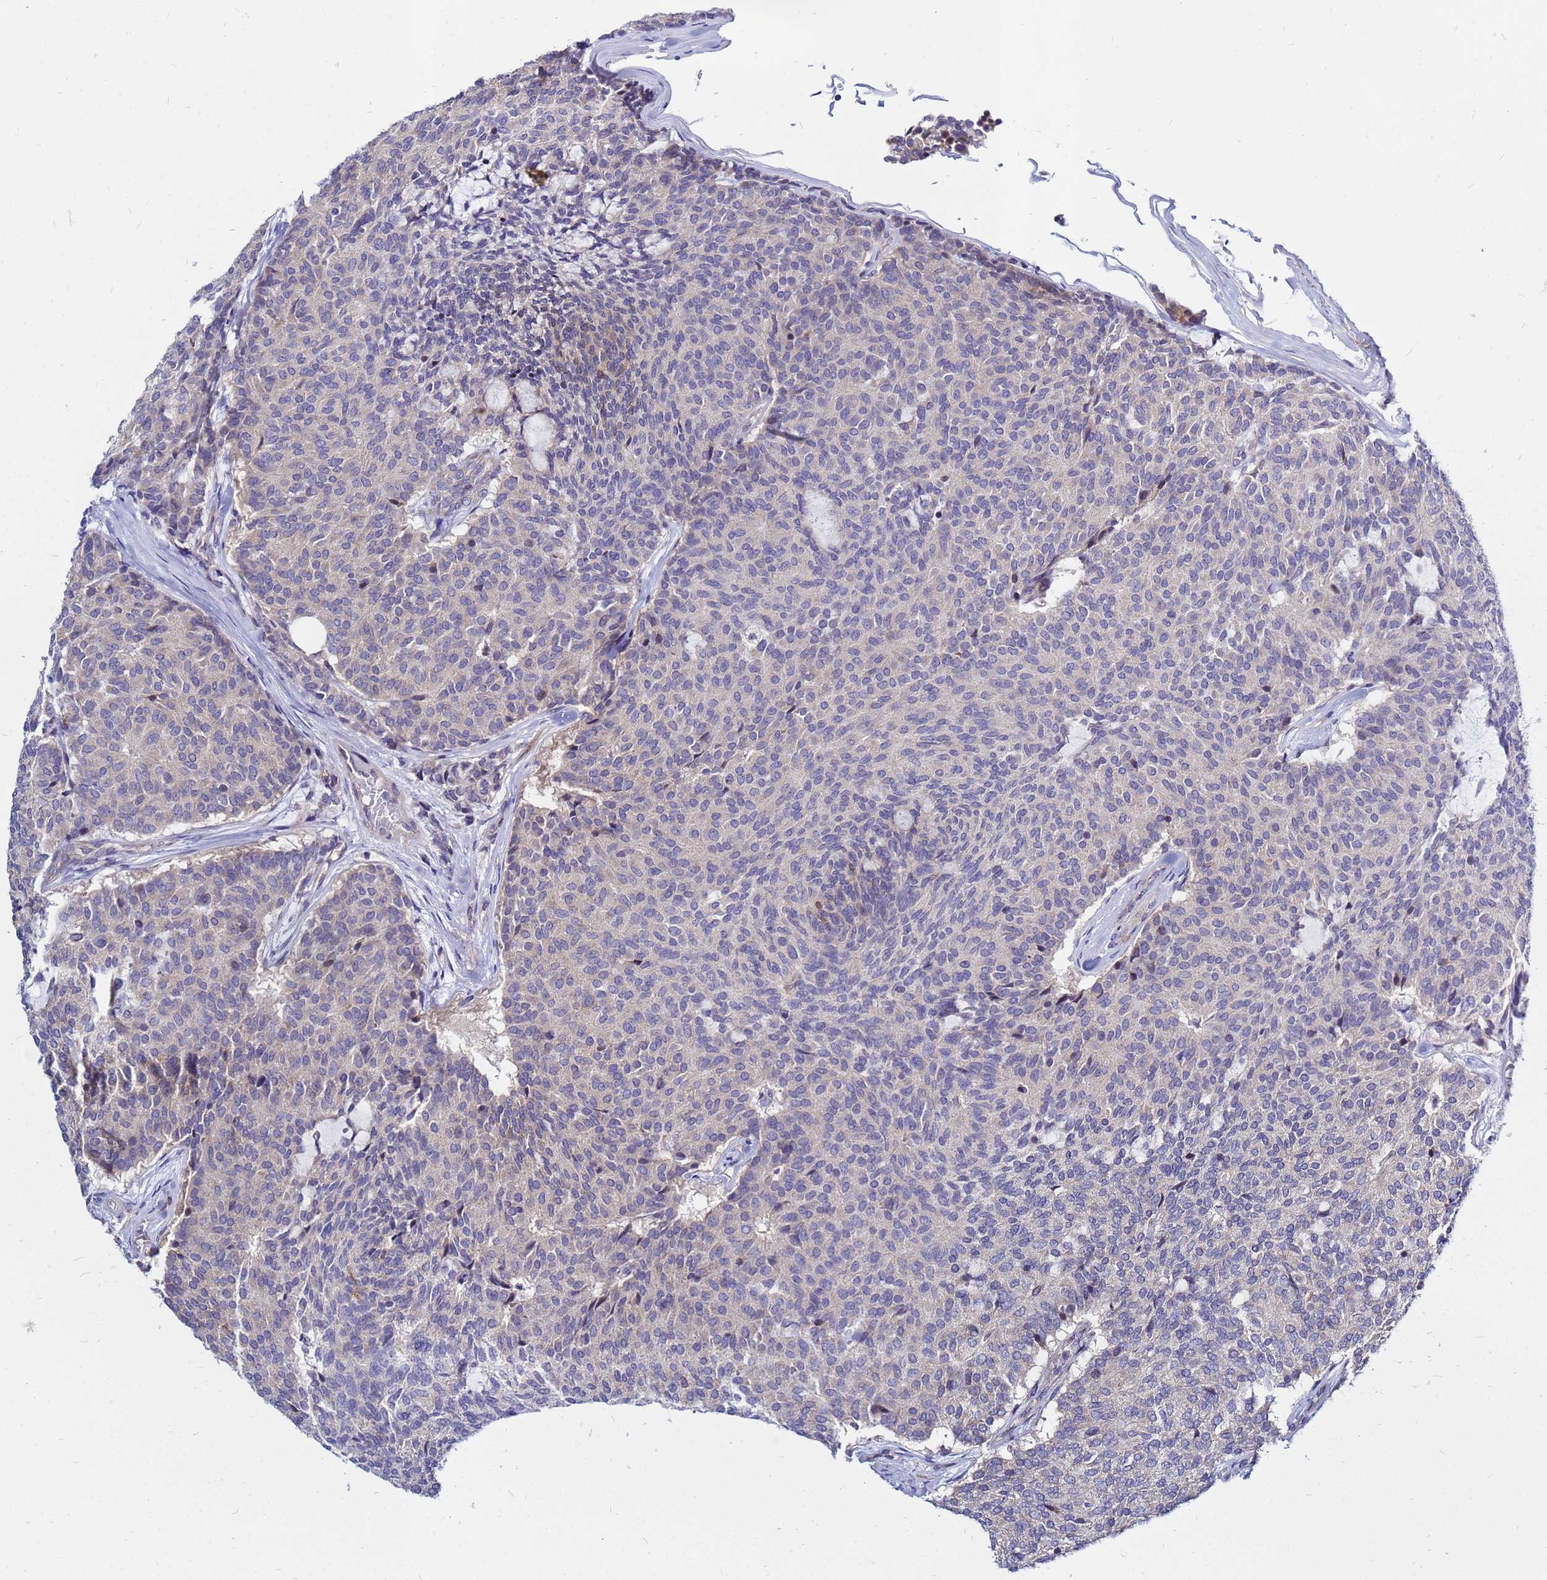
{"staining": {"intensity": "negative", "quantity": "none", "location": "none"}, "tissue": "carcinoid", "cell_type": "Tumor cells", "image_type": "cancer", "snomed": [{"axis": "morphology", "description": "Carcinoid, malignant, NOS"}, {"axis": "topography", "description": "Pancreas"}], "caption": "Tumor cells are negative for protein expression in human malignant carcinoid.", "gene": "MOB2", "patient": {"sex": "female", "age": 54}}